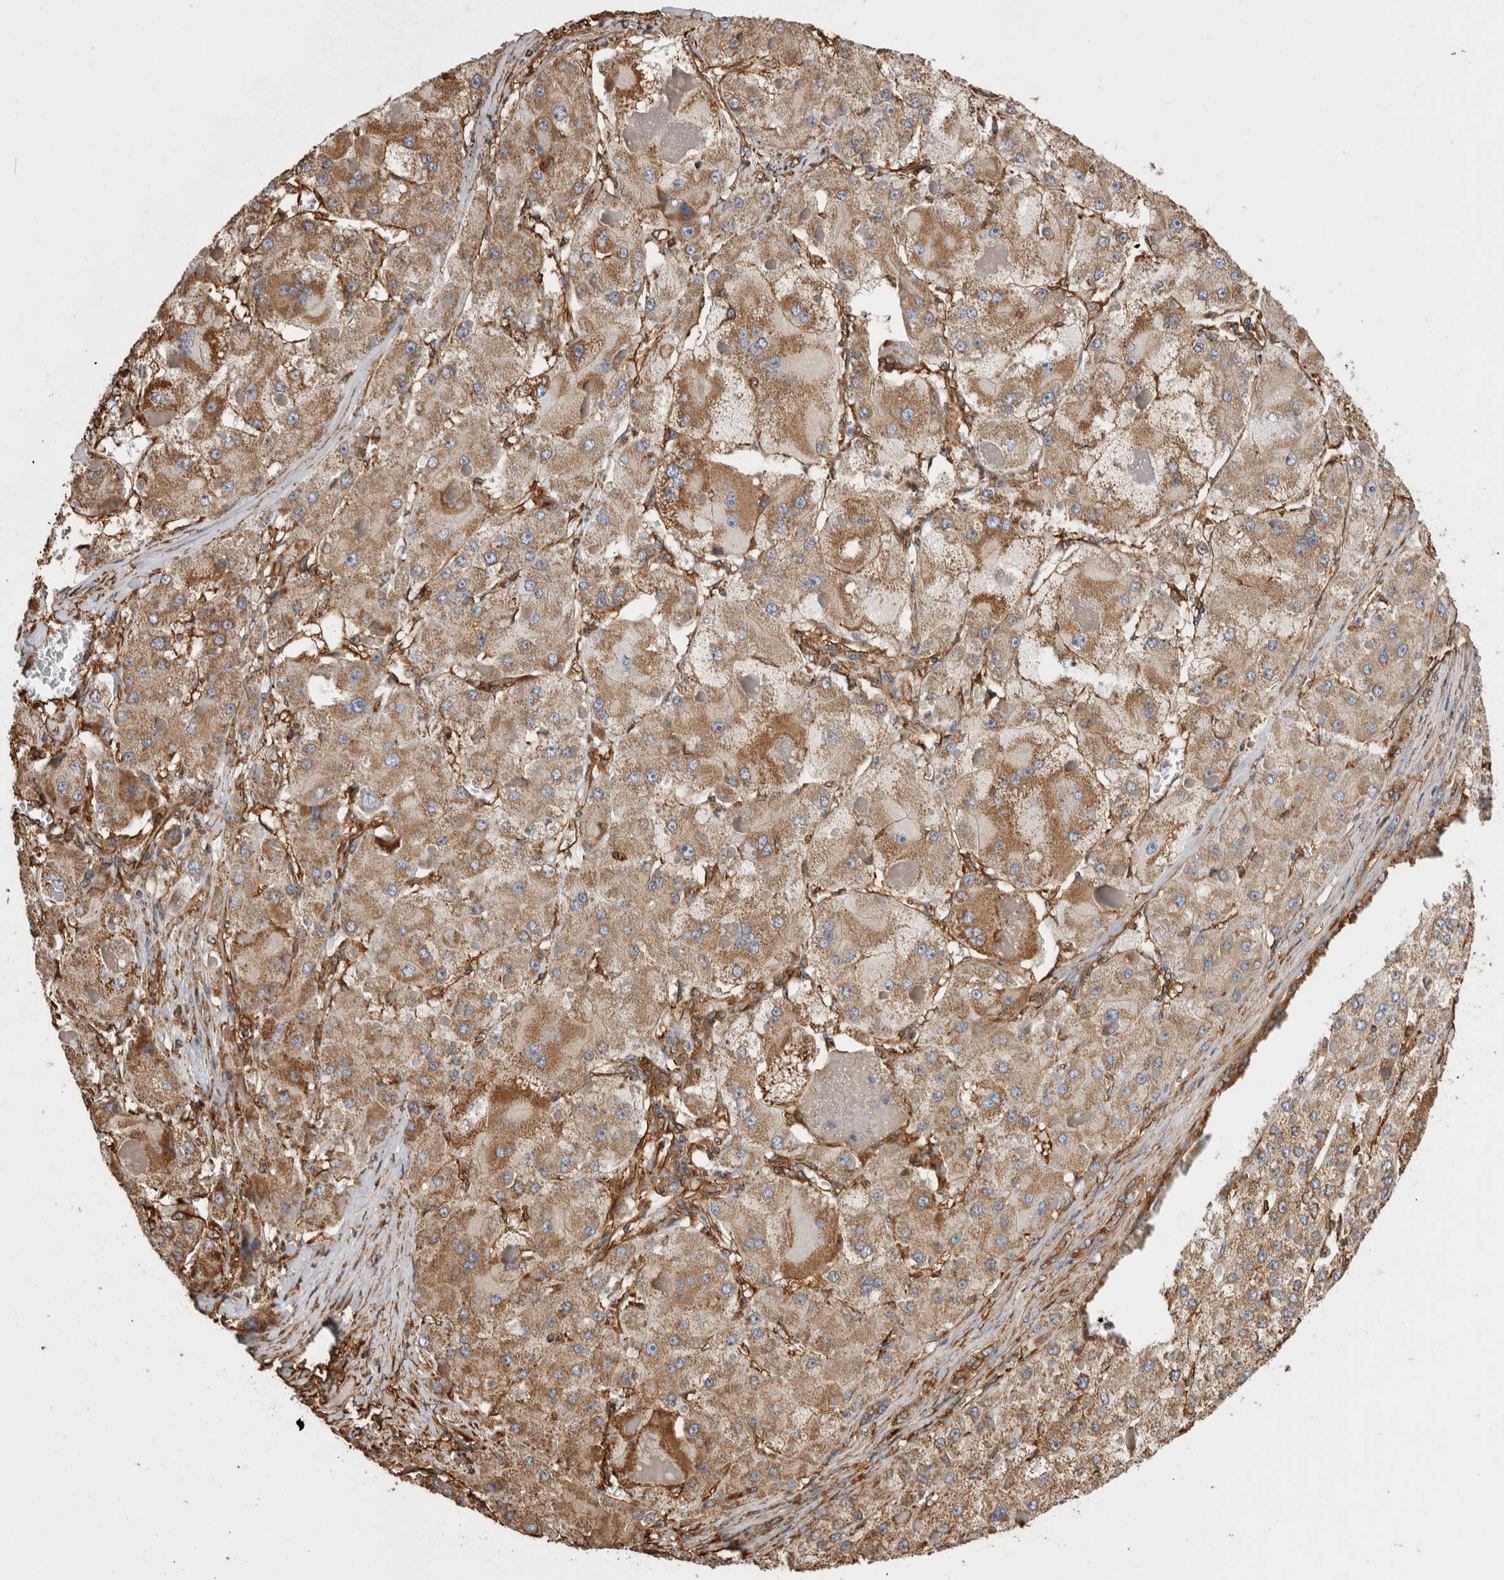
{"staining": {"intensity": "moderate", "quantity": ">75%", "location": "cytoplasmic/membranous"}, "tissue": "liver cancer", "cell_type": "Tumor cells", "image_type": "cancer", "snomed": [{"axis": "morphology", "description": "Carcinoma, Hepatocellular, NOS"}, {"axis": "topography", "description": "Liver"}], "caption": "Immunohistochemical staining of human liver cancer reveals medium levels of moderate cytoplasmic/membranous protein positivity in approximately >75% of tumor cells.", "gene": "ZNF397", "patient": {"sex": "female", "age": 73}}